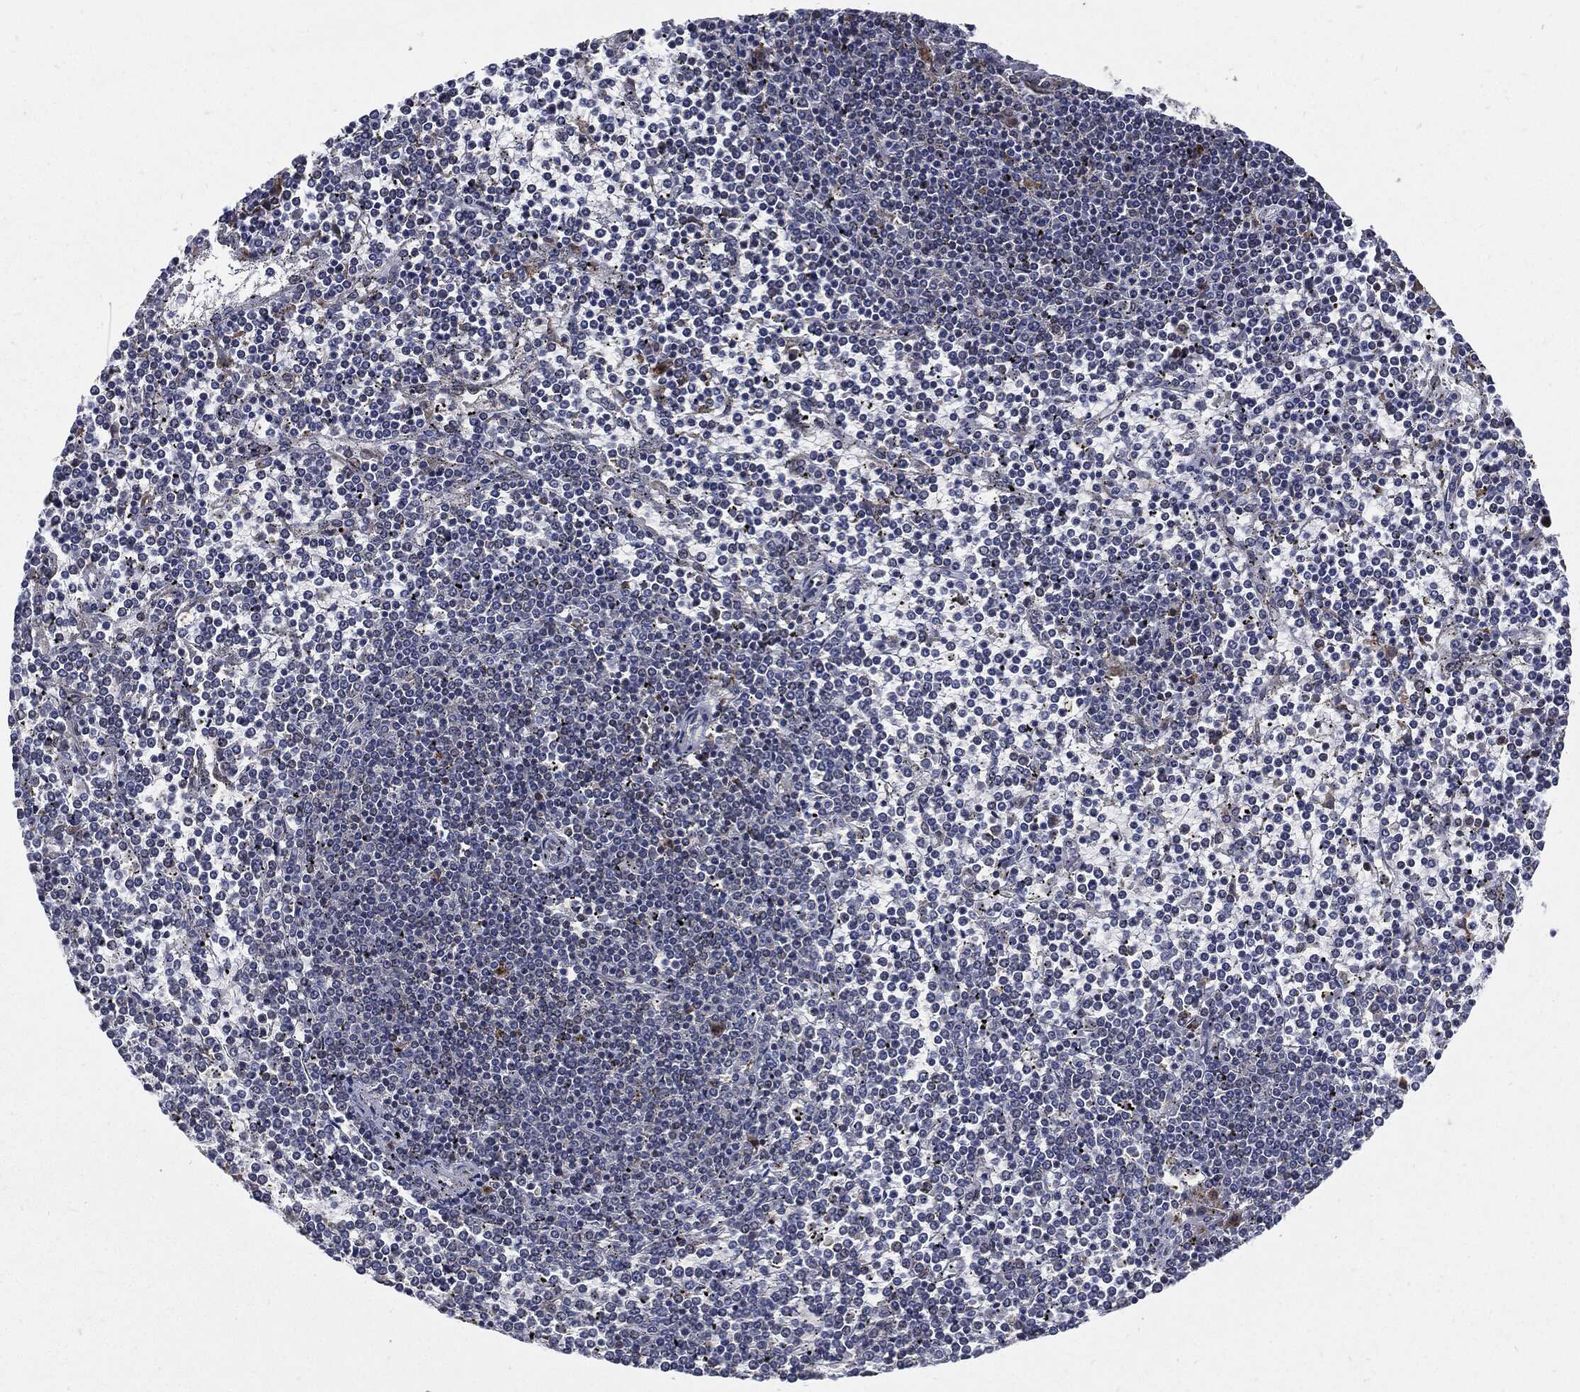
{"staining": {"intensity": "negative", "quantity": "none", "location": "none"}, "tissue": "lymphoma", "cell_type": "Tumor cells", "image_type": "cancer", "snomed": [{"axis": "morphology", "description": "Malignant lymphoma, non-Hodgkin's type, Low grade"}, {"axis": "topography", "description": "Spleen"}], "caption": "This image is of malignant lymphoma, non-Hodgkin's type (low-grade) stained with immunohistochemistry (IHC) to label a protein in brown with the nuclei are counter-stained blue. There is no expression in tumor cells. (DAB immunohistochemistry, high magnification).", "gene": "SLC31A2", "patient": {"sex": "female", "age": 19}}